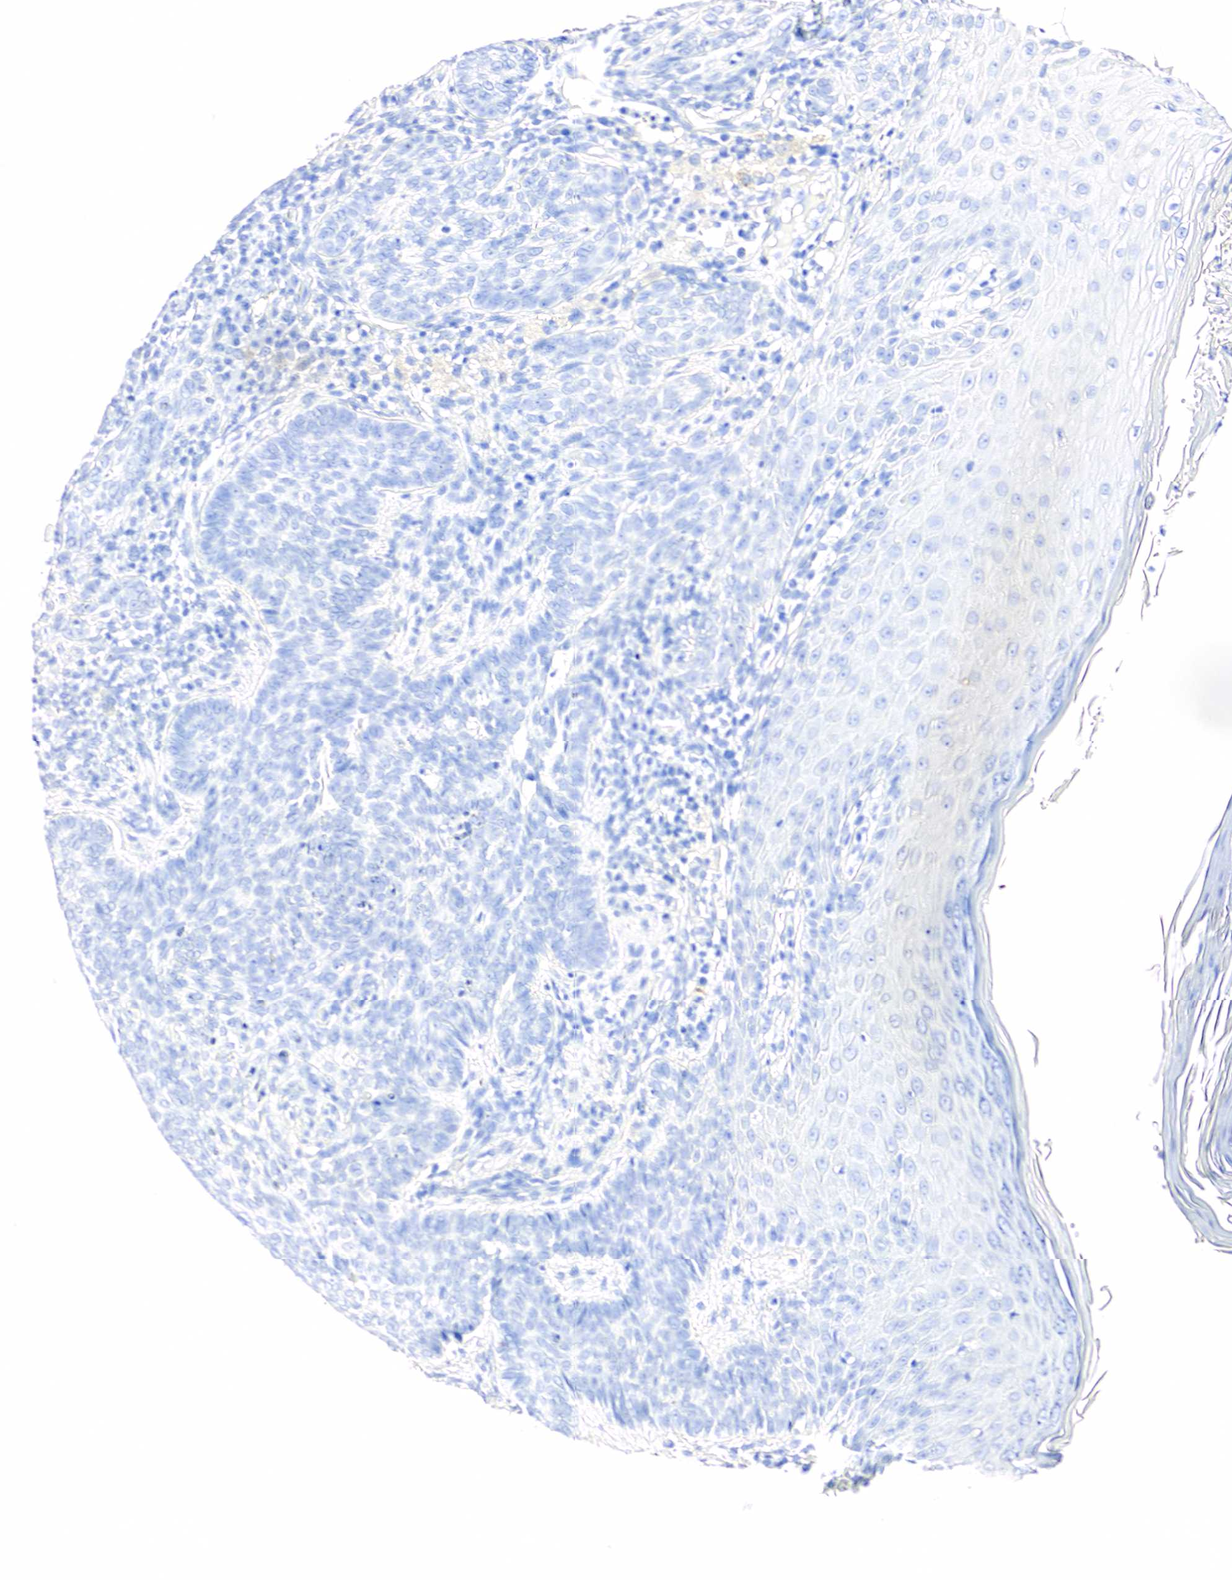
{"staining": {"intensity": "negative", "quantity": "none", "location": "none"}, "tissue": "skin cancer", "cell_type": "Tumor cells", "image_type": "cancer", "snomed": [{"axis": "morphology", "description": "Normal tissue, NOS"}, {"axis": "morphology", "description": "Basal cell carcinoma"}, {"axis": "topography", "description": "Skin"}], "caption": "This is an IHC histopathology image of human basal cell carcinoma (skin). There is no staining in tumor cells.", "gene": "PTH", "patient": {"sex": "male", "age": 74}}